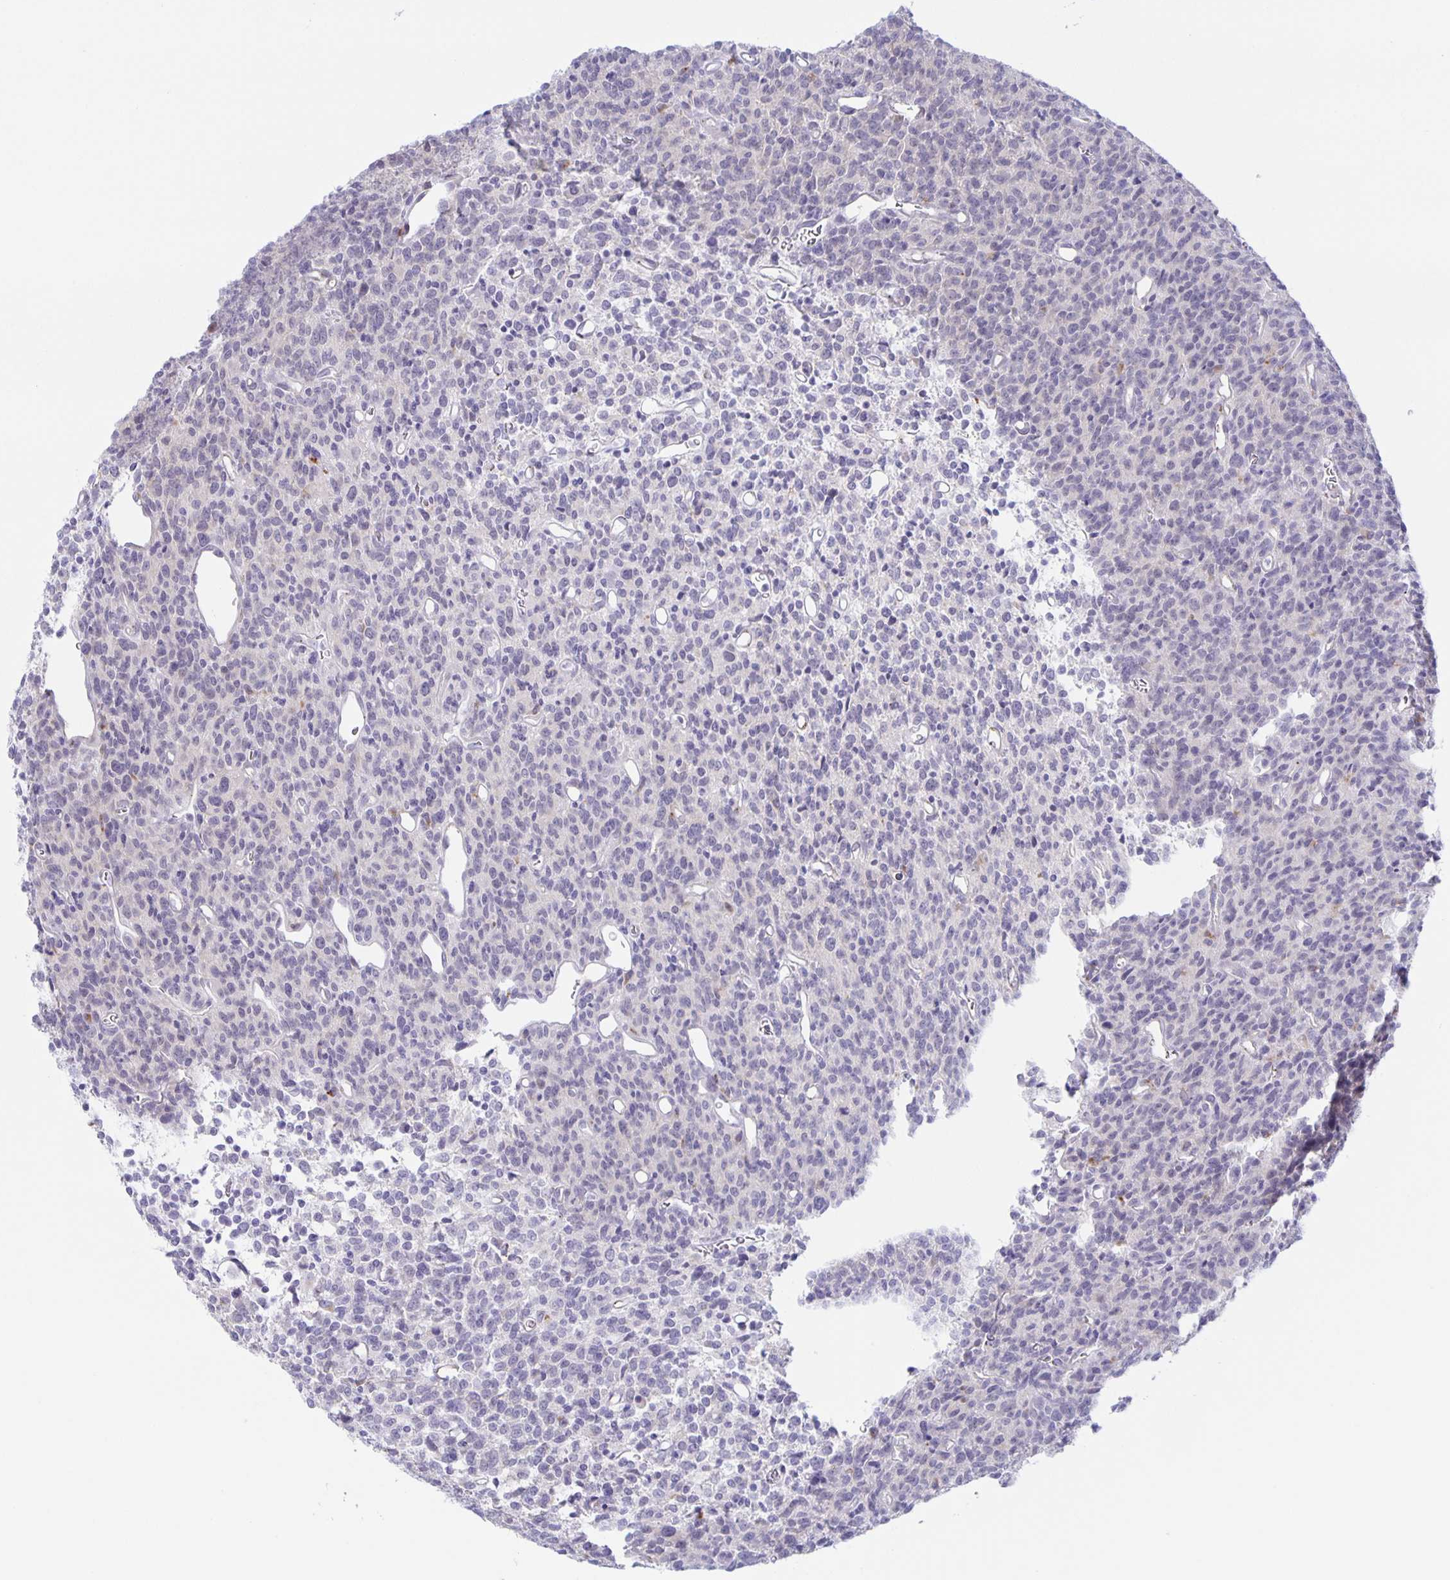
{"staining": {"intensity": "negative", "quantity": "none", "location": "none"}, "tissue": "glioma", "cell_type": "Tumor cells", "image_type": "cancer", "snomed": [{"axis": "morphology", "description": "Glioma, malignant, High grade"}, {"axis": "topography", "description": "Brain"}], "caption": "Histopathology image shows no significant protein expression in tumor cells of malignant high-grade glioma.", "gene": "LIPA", "patient": {"sex": "male", "age": 76}}